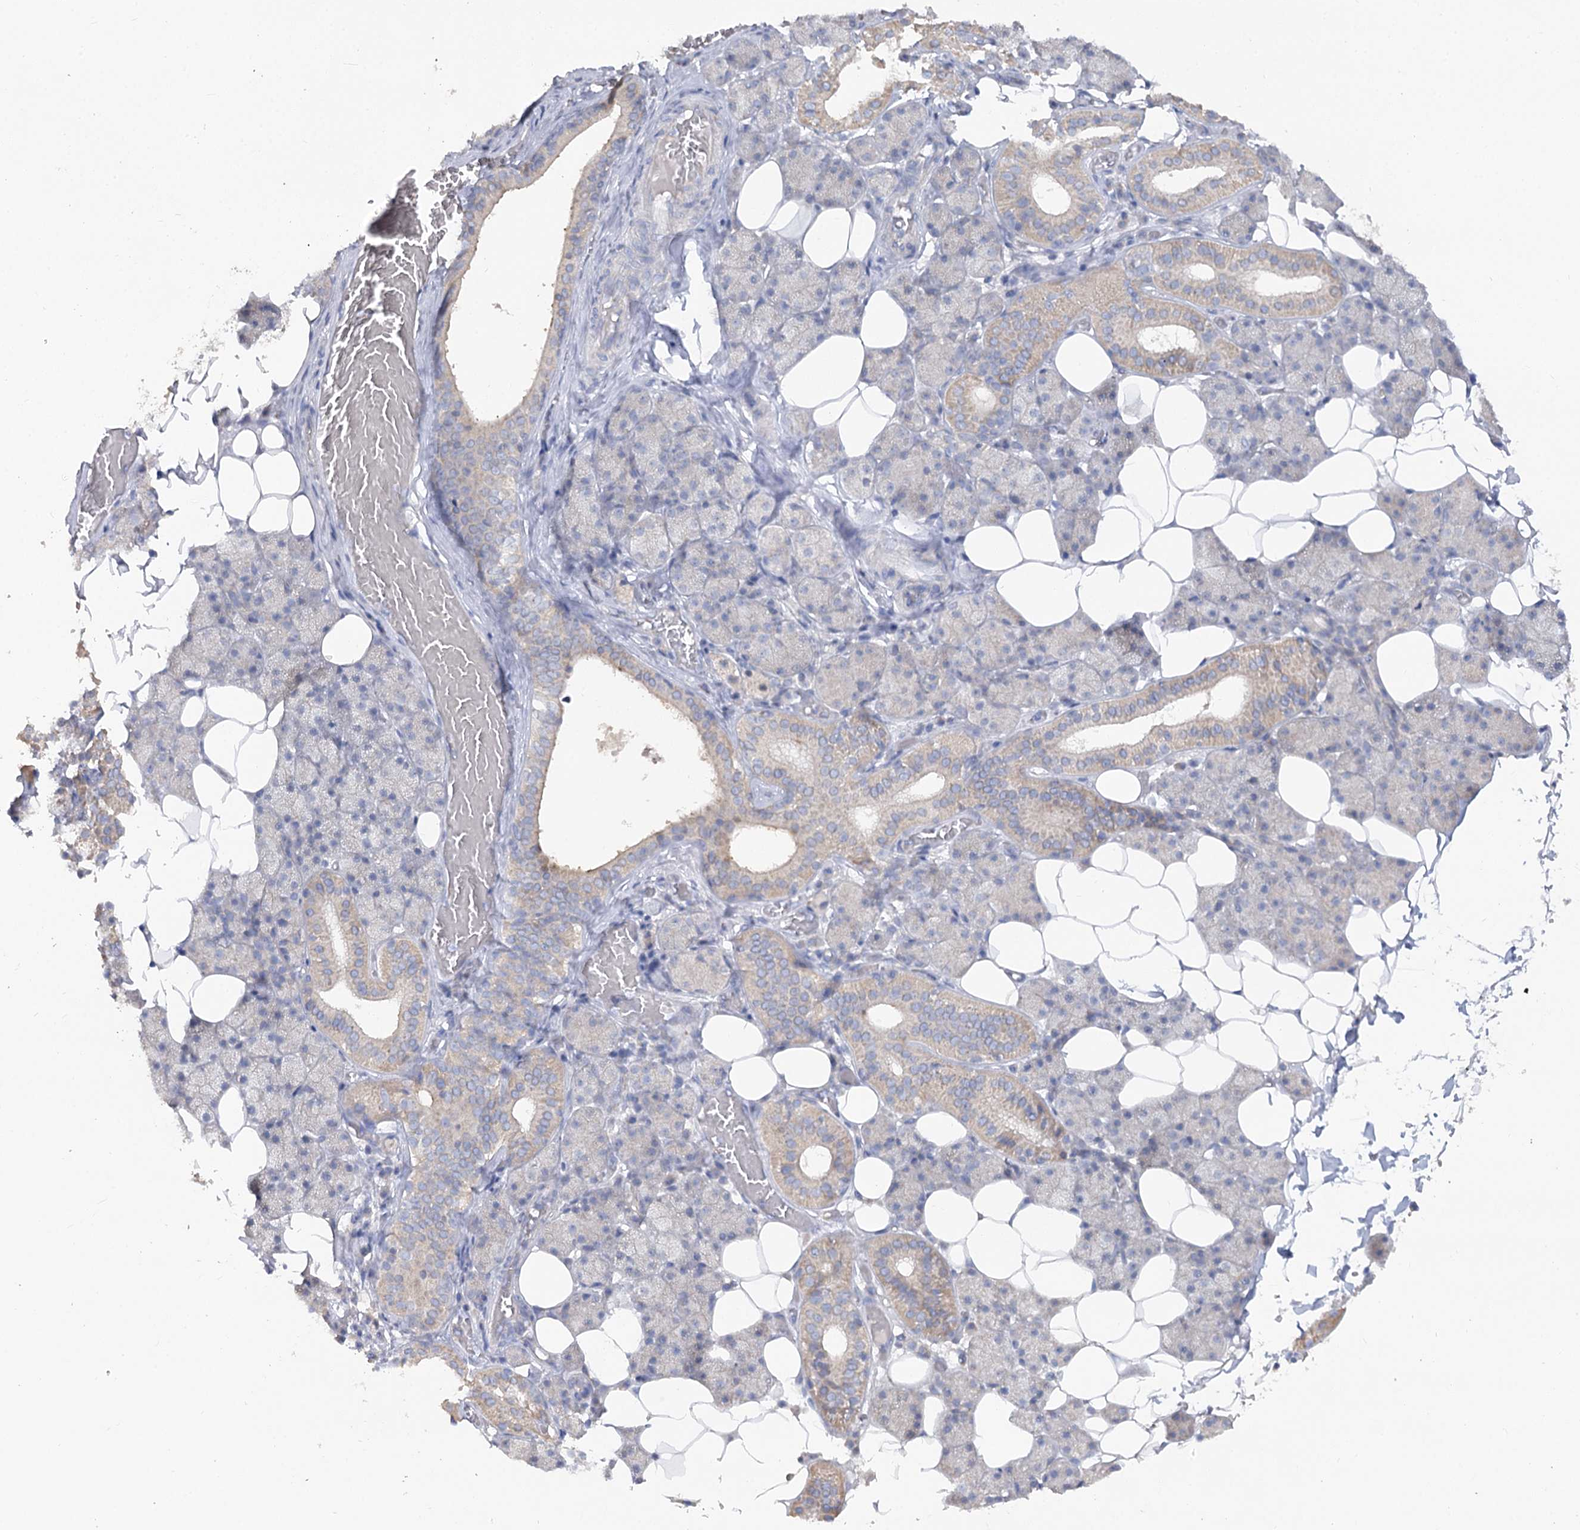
{"staining": {"intensity": "weak", "quantity": "<25%", "location": "cytoplasmic/membranous"}, "tissue": "salivary gland", "cell_type": "Glandular cells", "image_type": "normal", "snomed": [{"axis": "morphology", "description": "Normal tissue, NOS"}, {"axis": "topography", "description": "Salivary gland"}], "caption": "A high-resolution micrograph shows IHC staining of benign salivary gland, which shows no significant expression in glandular cells. (DAB immunohistochemistry (IHC) with hematoxylin counter stain).", "gene": "TMEM187", "patient": {"sex": "female", "age": 33}}